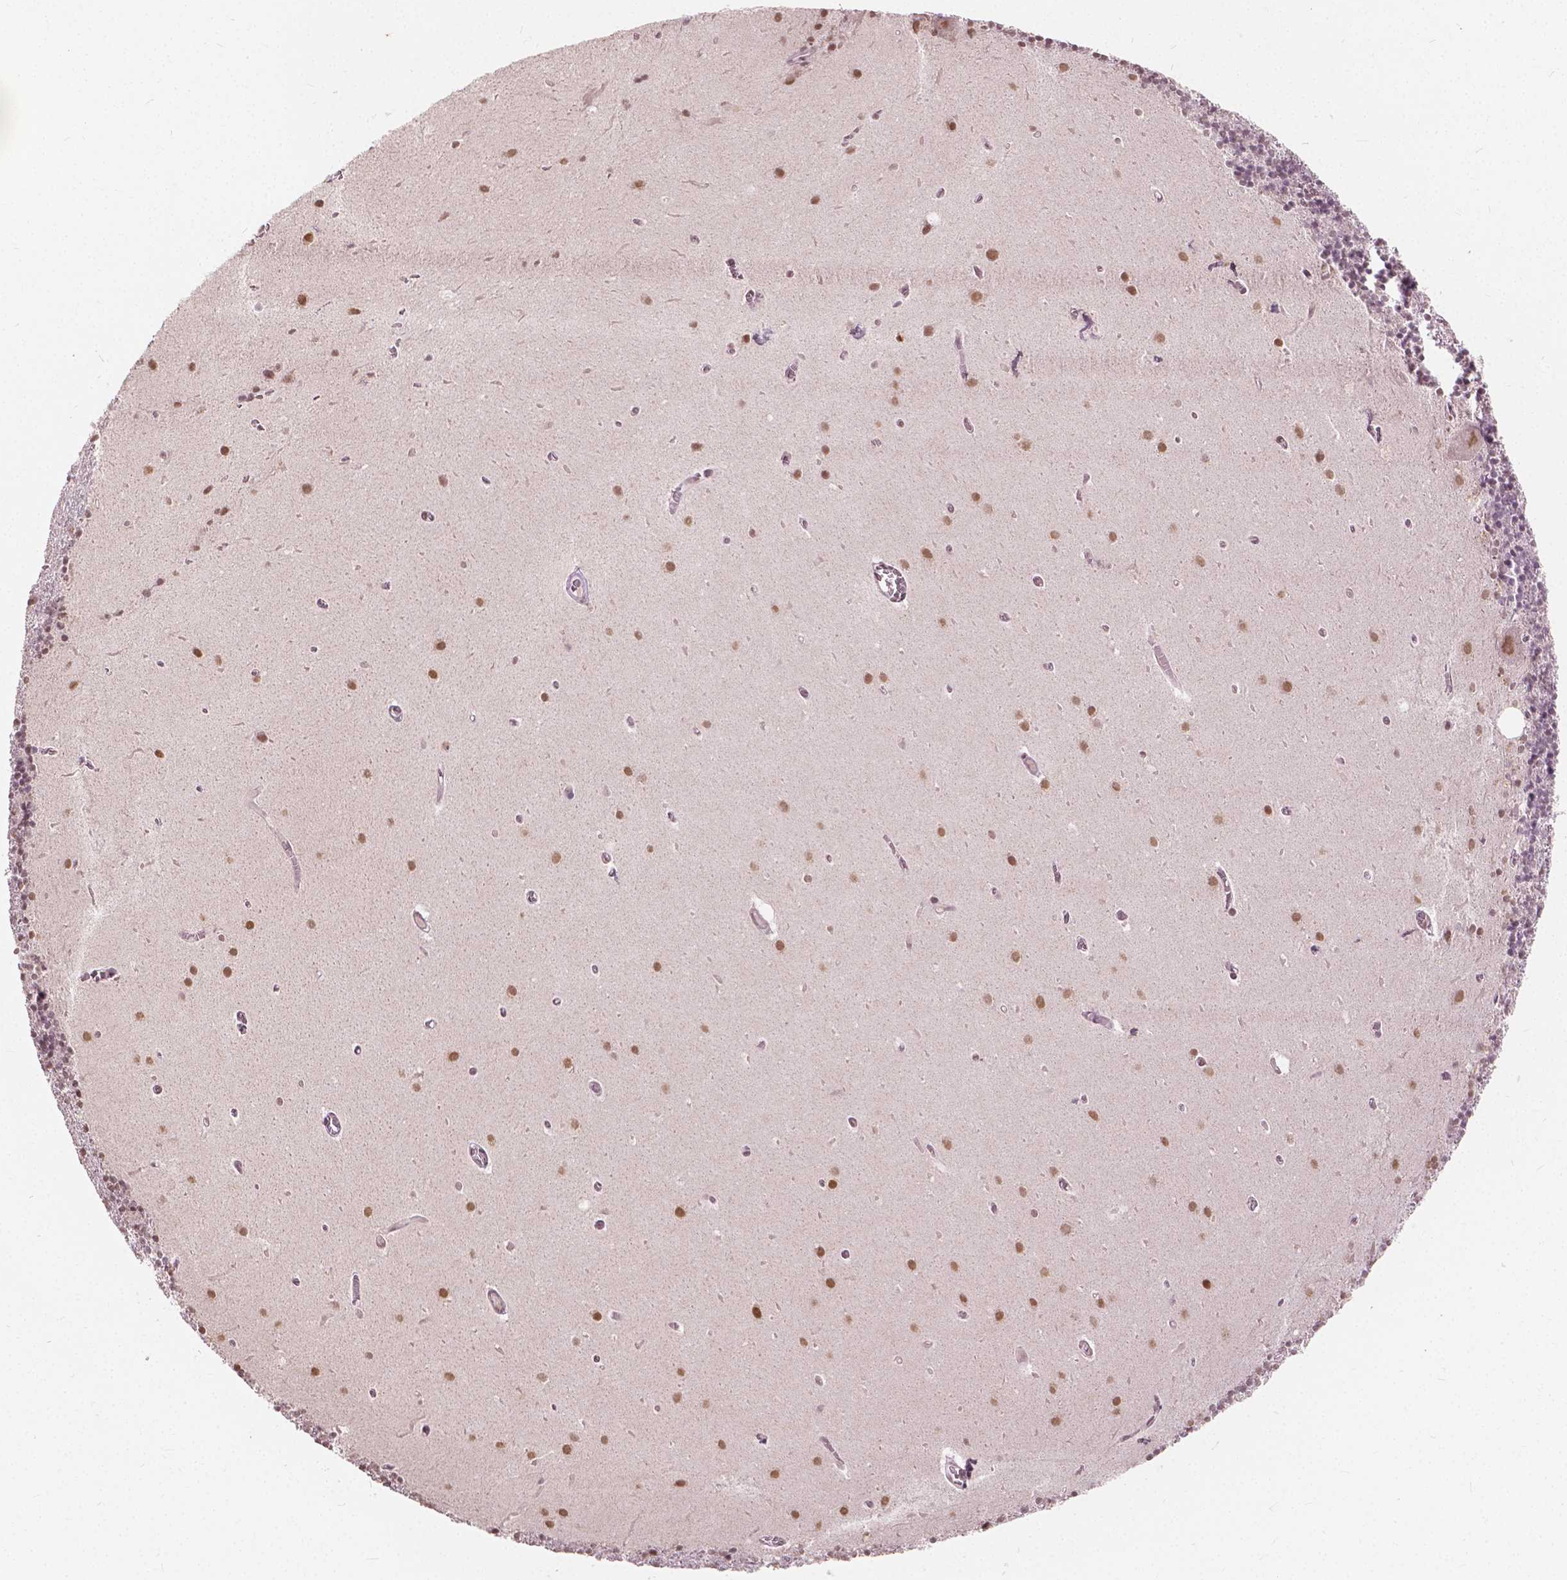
{"staining": {"intensity": "negative", "quantity": "none", "location": "none"}, "tissue": "cerebellum", "cell_type": "Cells in granular layer", "image_type": "normal", "snomed": [{"axis": "morphology", "description": "Normal tissue, NOS"}, {"axis": "topography", "description": "Cerebellum"}], "caption": "Immunohistochemistry (IHC) histopathology image of benign cerebellum stained for a protein (brown), which shows no positivity in cells in granular layer. Brightfield microscopy of IHC stained with DAB (3,3'-diaminobenzidine) (brown) and hematoxylin (blue), captured at high magnification.", "gene": "HOXA10", "patient": {"sex": "male", "age": 70}}